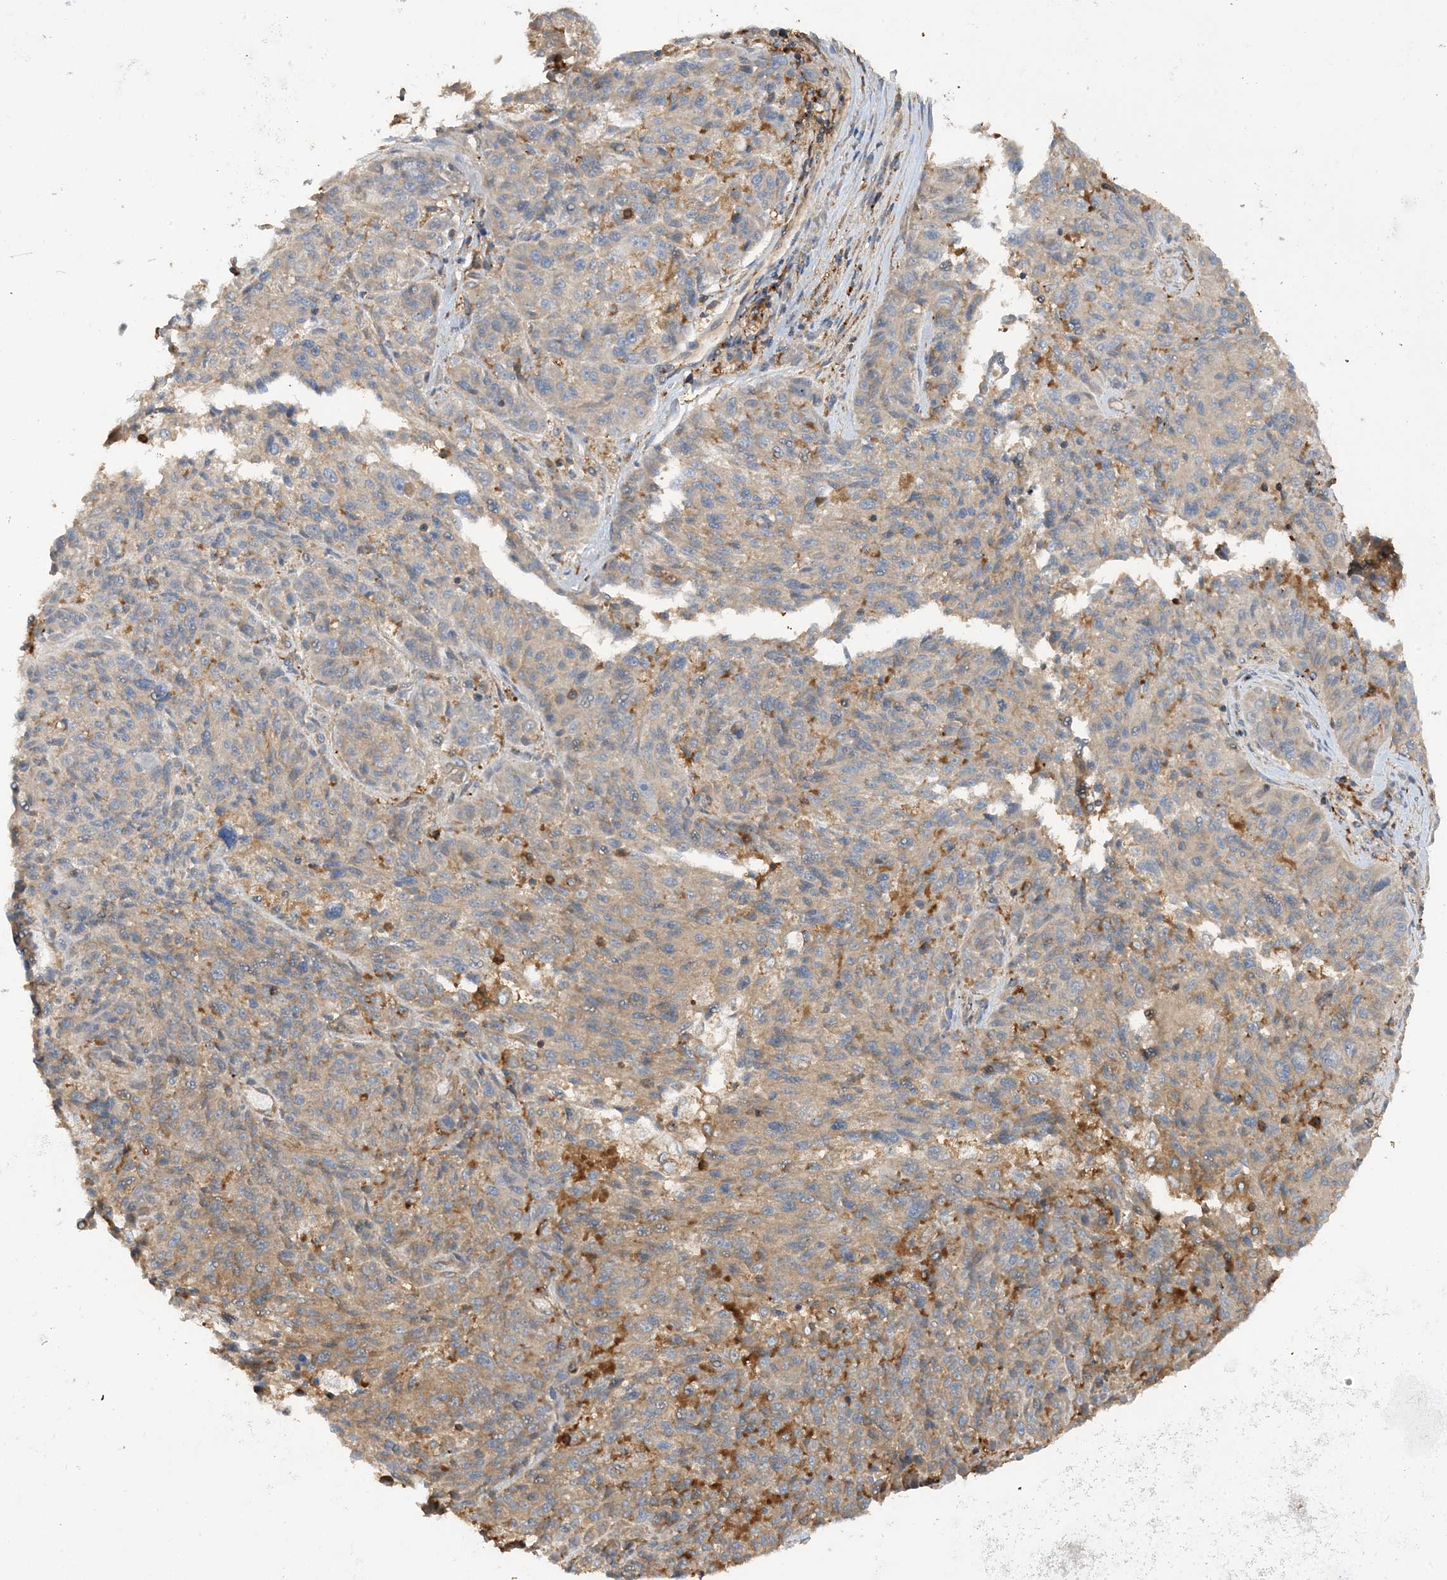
{"staining": {"intensity": "moderate", "quantity": "25%-75%", "location": "cytoplasmic/membranous"}, "tissue": "melanoma", "cell_type": "Tumor cells", "image_type": "cancer", "snomed": [{"axis": "morphology", "description": "Malignant melanoma, NOS"}, {"axis": "topography", "description": "Skin"}], "caption": "Melanoma stained with a protein marker demonstrates moderate staining in tumor cells.", "gene": "SFMBT2", "patient": {"sex": "male", "age": 53}}